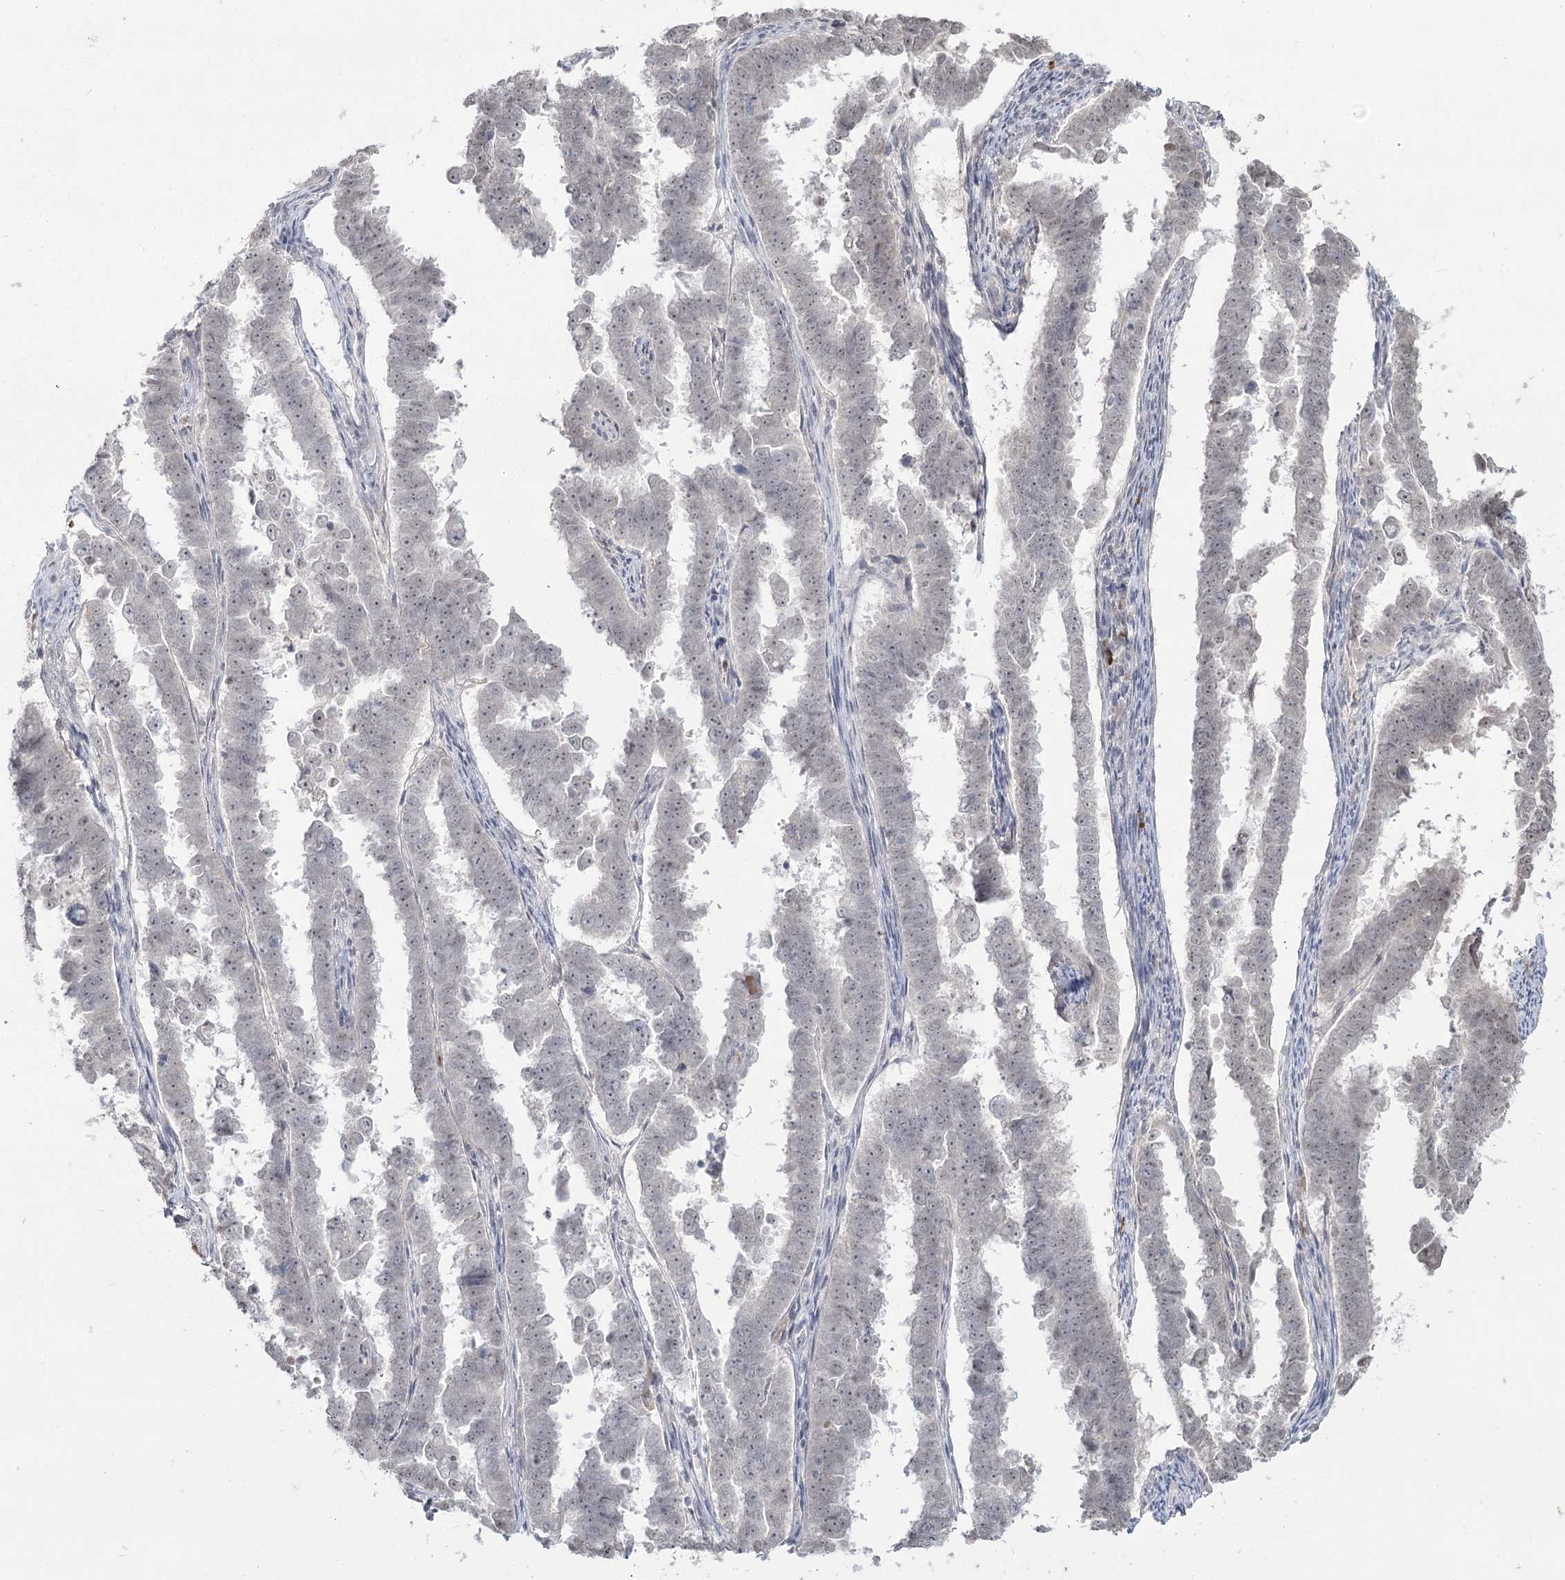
{"staining": {"intensity": "negative", "quantity": "none", "location": "none"}, "tissue": "endometrial cancer", "cell_type": "Tumor cells", "image_type": "cancer", "snomed": [{"axis": "morphology", "description": "Adenocarcinoma, NOS"}, {"axis": "topography", "description": "Endometrium"}], "caption": "DAB (3,3'-diaminobenzidine) immunohistochemical staining of endometrial adenocarcinoma displays no significant expression in tumor cells. (Brightfield microscopy of DAB (3,3'-diaminobenzidine) immunohistochemistry (IHC) at high magnification).", "gene": "LY6G5C", "patient": {"sex": "female", "age": 75}}